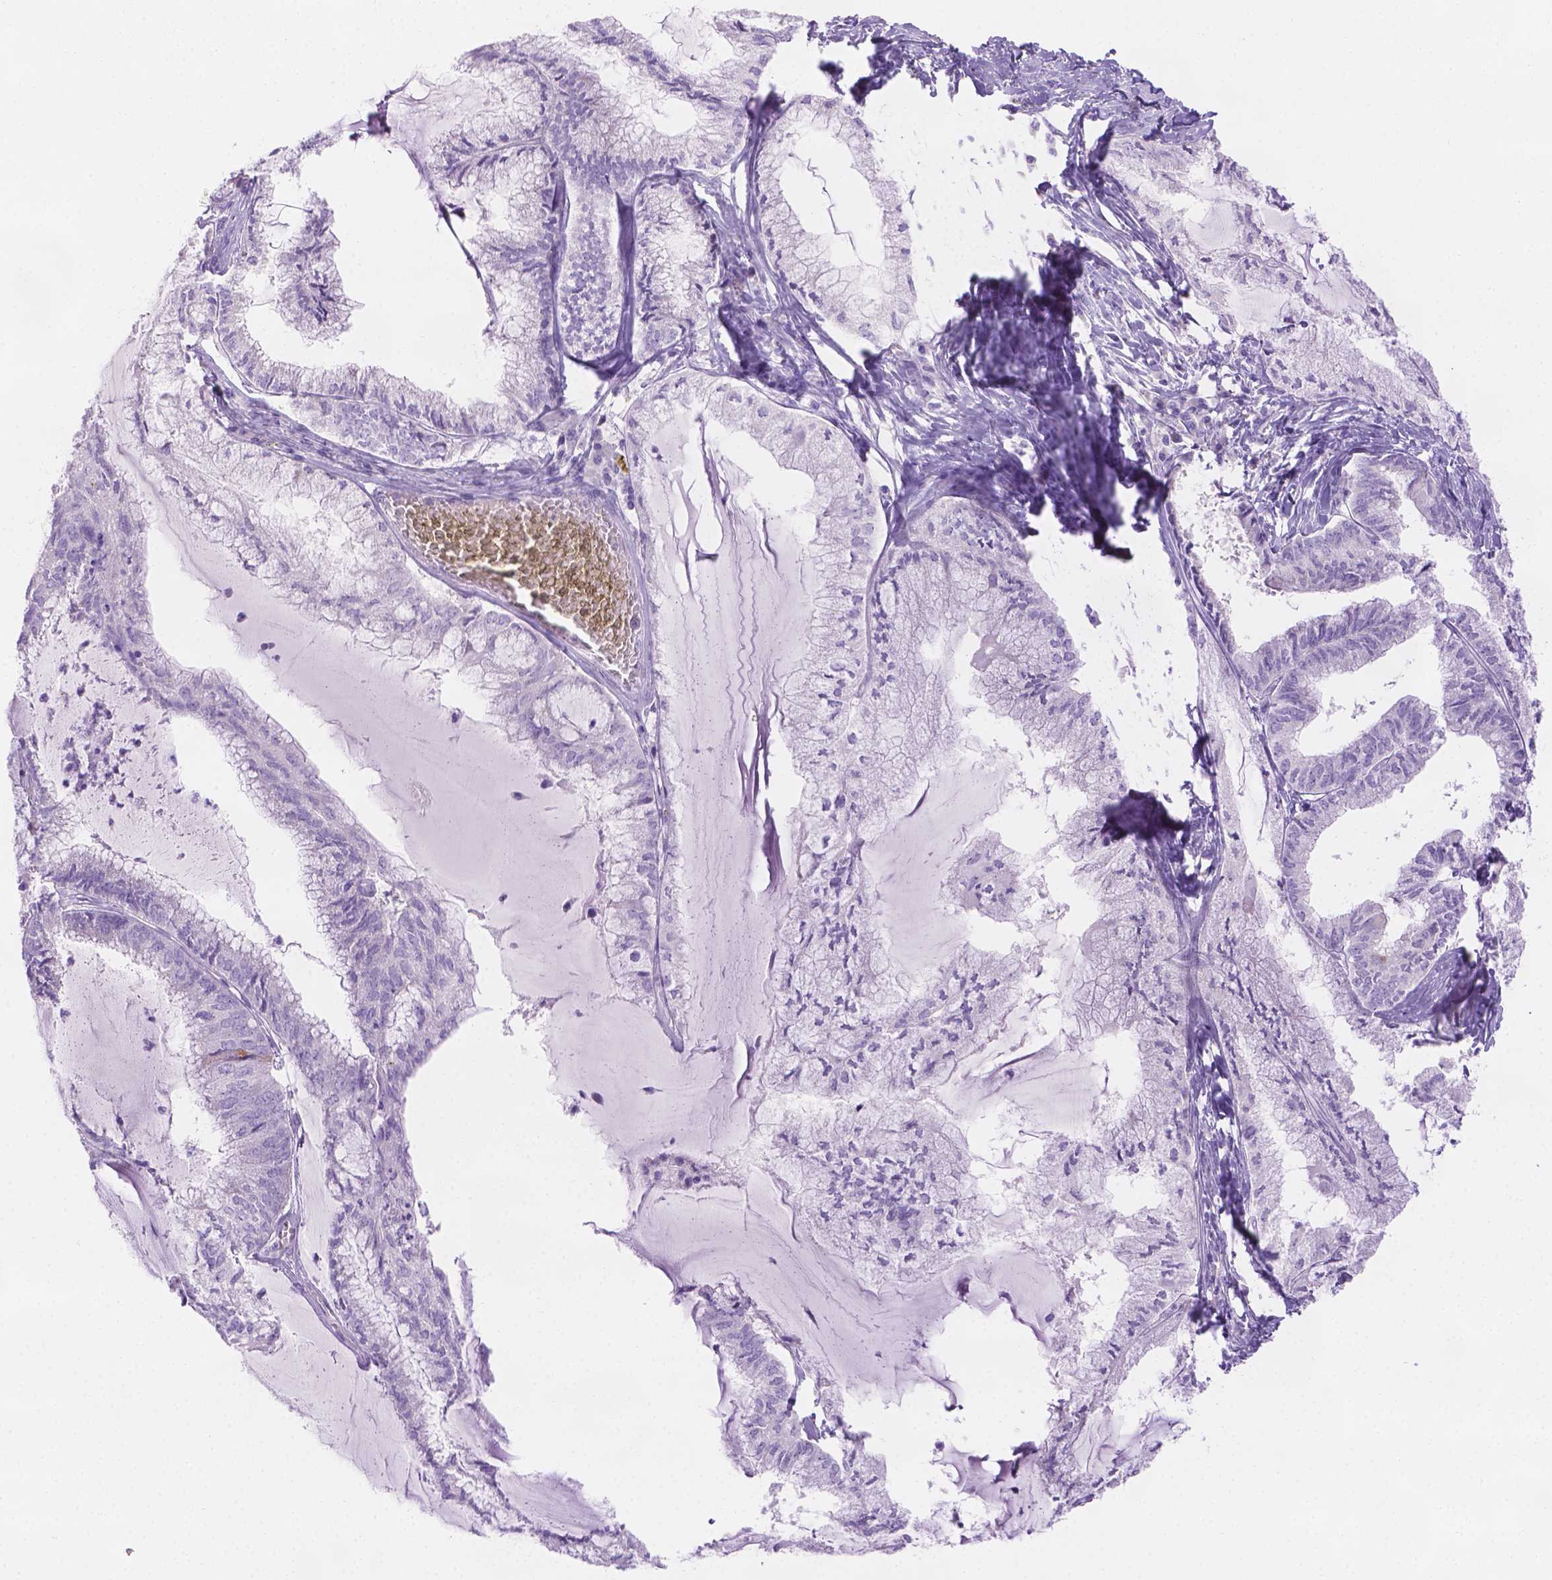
{"staining": {"intensity": "negative", "quantity": "none", "location": "none"}, "tissue": "endometrial cancer", "cell_type": "Tumor cells", "image_type": "cancer", "snomed": [{"axis": "morphology", "description": "Carcinoma, NOS"}, {"axis": "topography", "description": "Endometrium"}], "caption": "A photomicrograph of endometrial carcinoma stained for a protein shows no brown staining in tumor cells.", "gene": "MLN", "patient": {"sex": "female", "age": 62}}